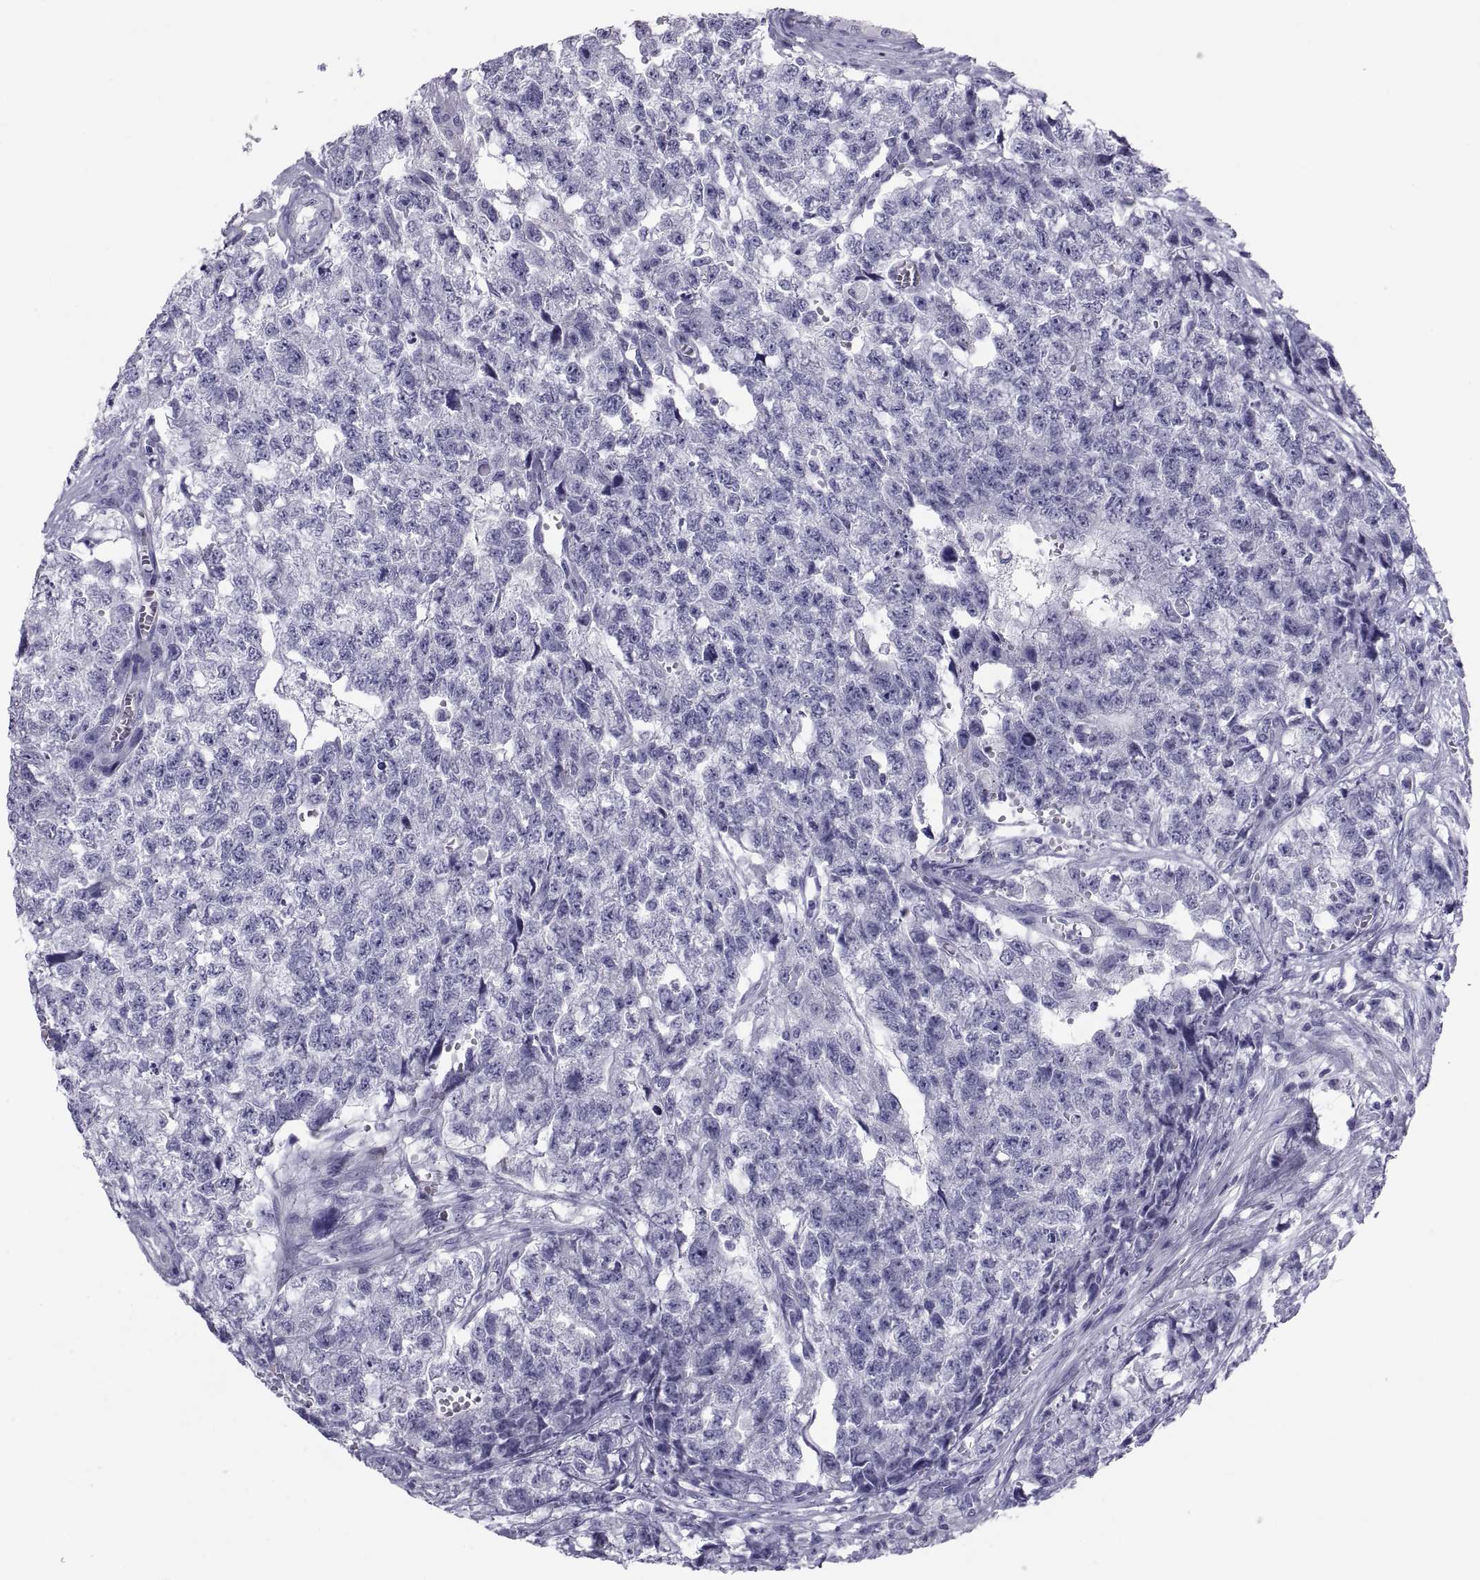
{"staining": {"intensity": "negative", "quantity": "none", "location": "none"}, "tissue": "testis cancer", "cell_type": "Tumor cells", "image_type": "cancer", "snomed": [{"axis": "morphology", "description": "Seminoma, NOS"}, {"axis": "morphology", "description": "Carcinoma, Embryonal, NOS"}, {"axis": "topography", "description": "Testis"}], "caption": "Tumor cells show no significant protein staining in embryonal carcinoma (testis).", "gene": "DEFB129", "patient": {"sex": "male", "age": 22}}